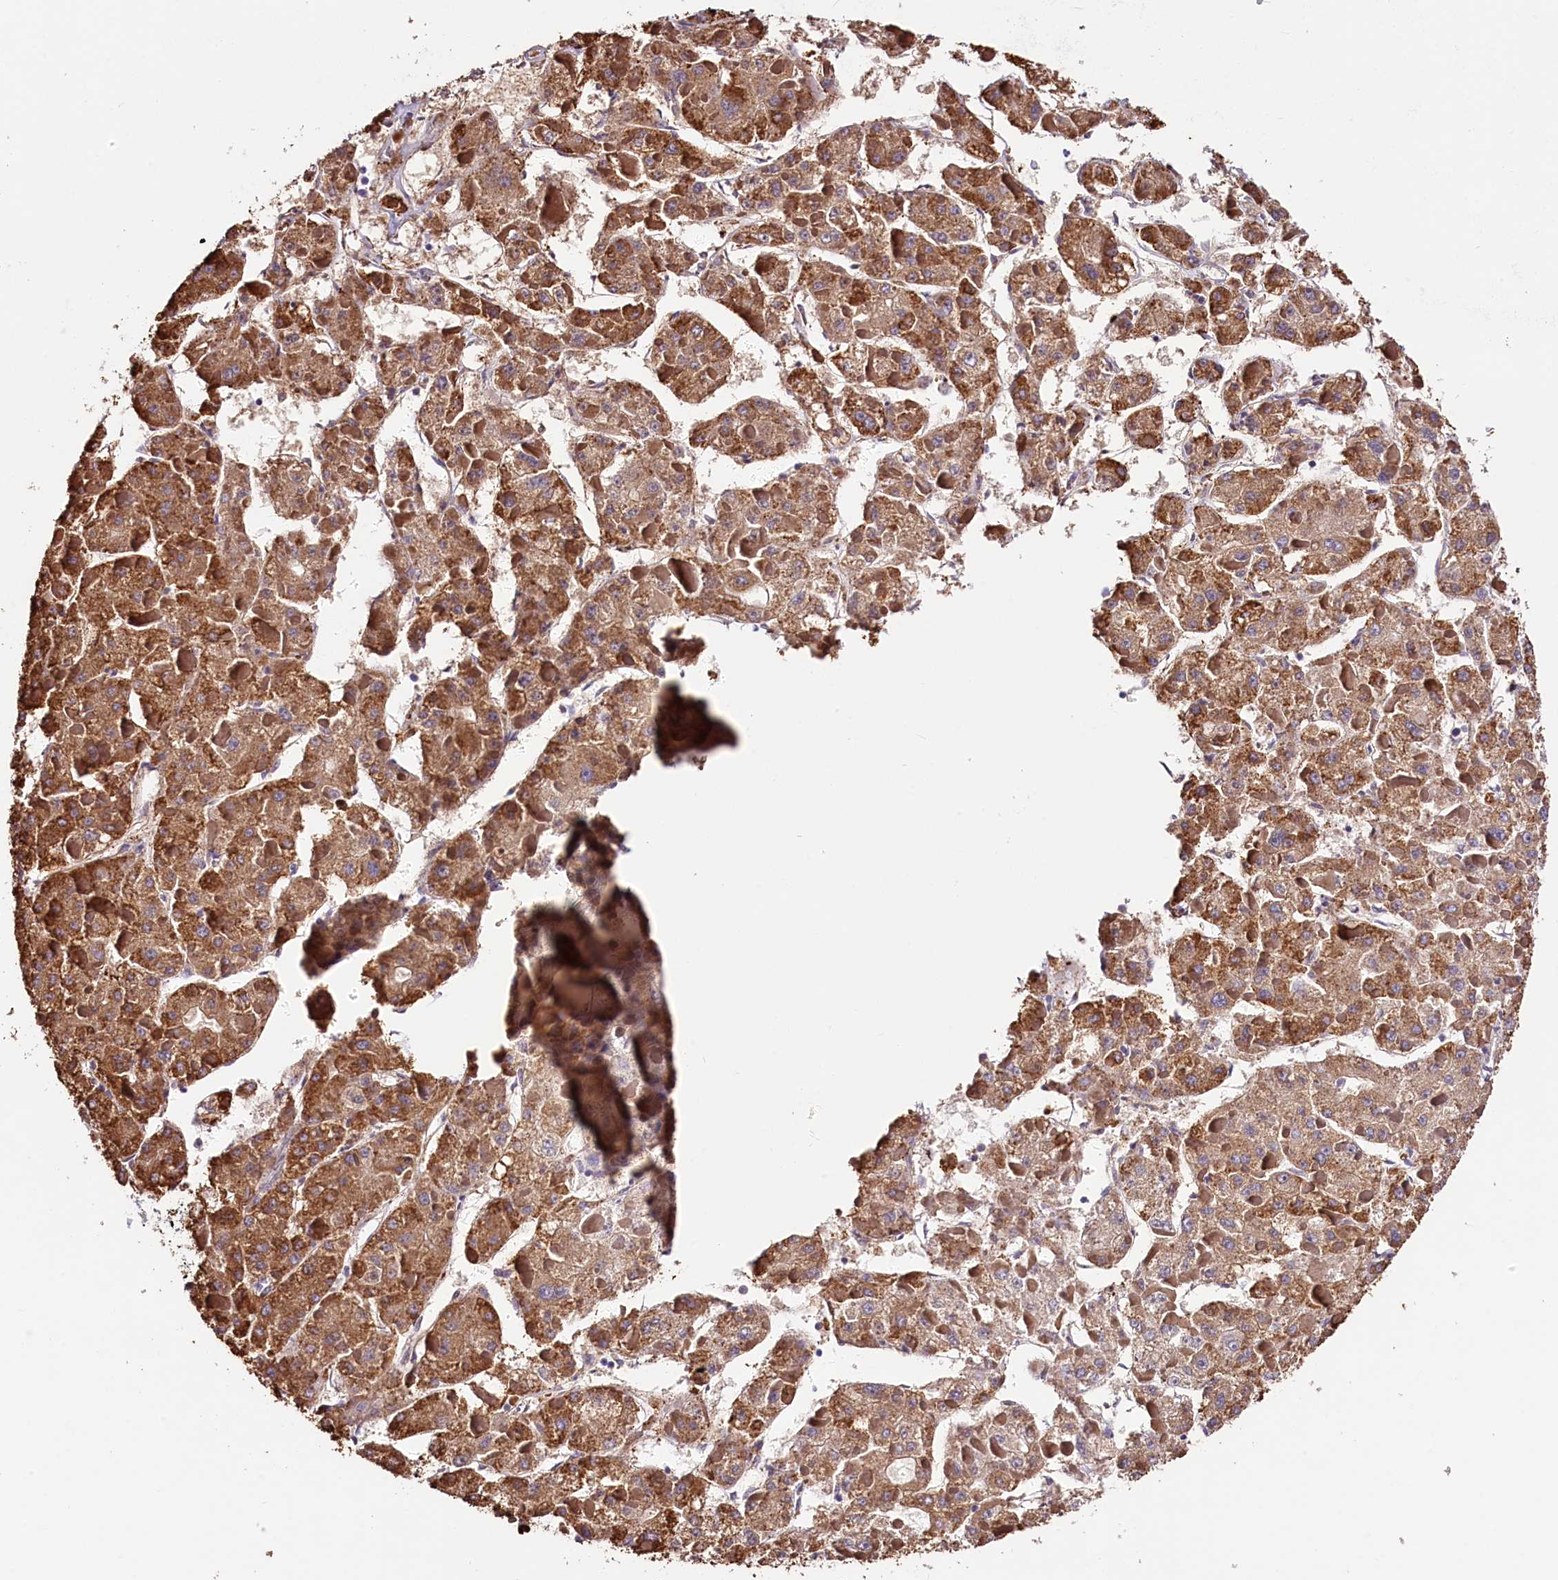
{"staining": {"intensity": "moderate", "quantity": ">75%", "location": "cytoplasmic/membranous"}, "tissue": "liver cancer", "cell_type": "Tumor cells", "image_type": "cancer", "snomed": [{"axis": "morphology", "description": "Carcinoma, Hepatocellular, NOS"}, {"axis": "topography", "description": "Liver"}], "caption": "Brown immunohistochemical staining in human liver hepatocellular carcinoma exhibits moderate cytoplasmic/membranous positivity in about >75% of tumor cells.", "gene": "ITGA1", "patient": {"sex": "female", "age": 73}}